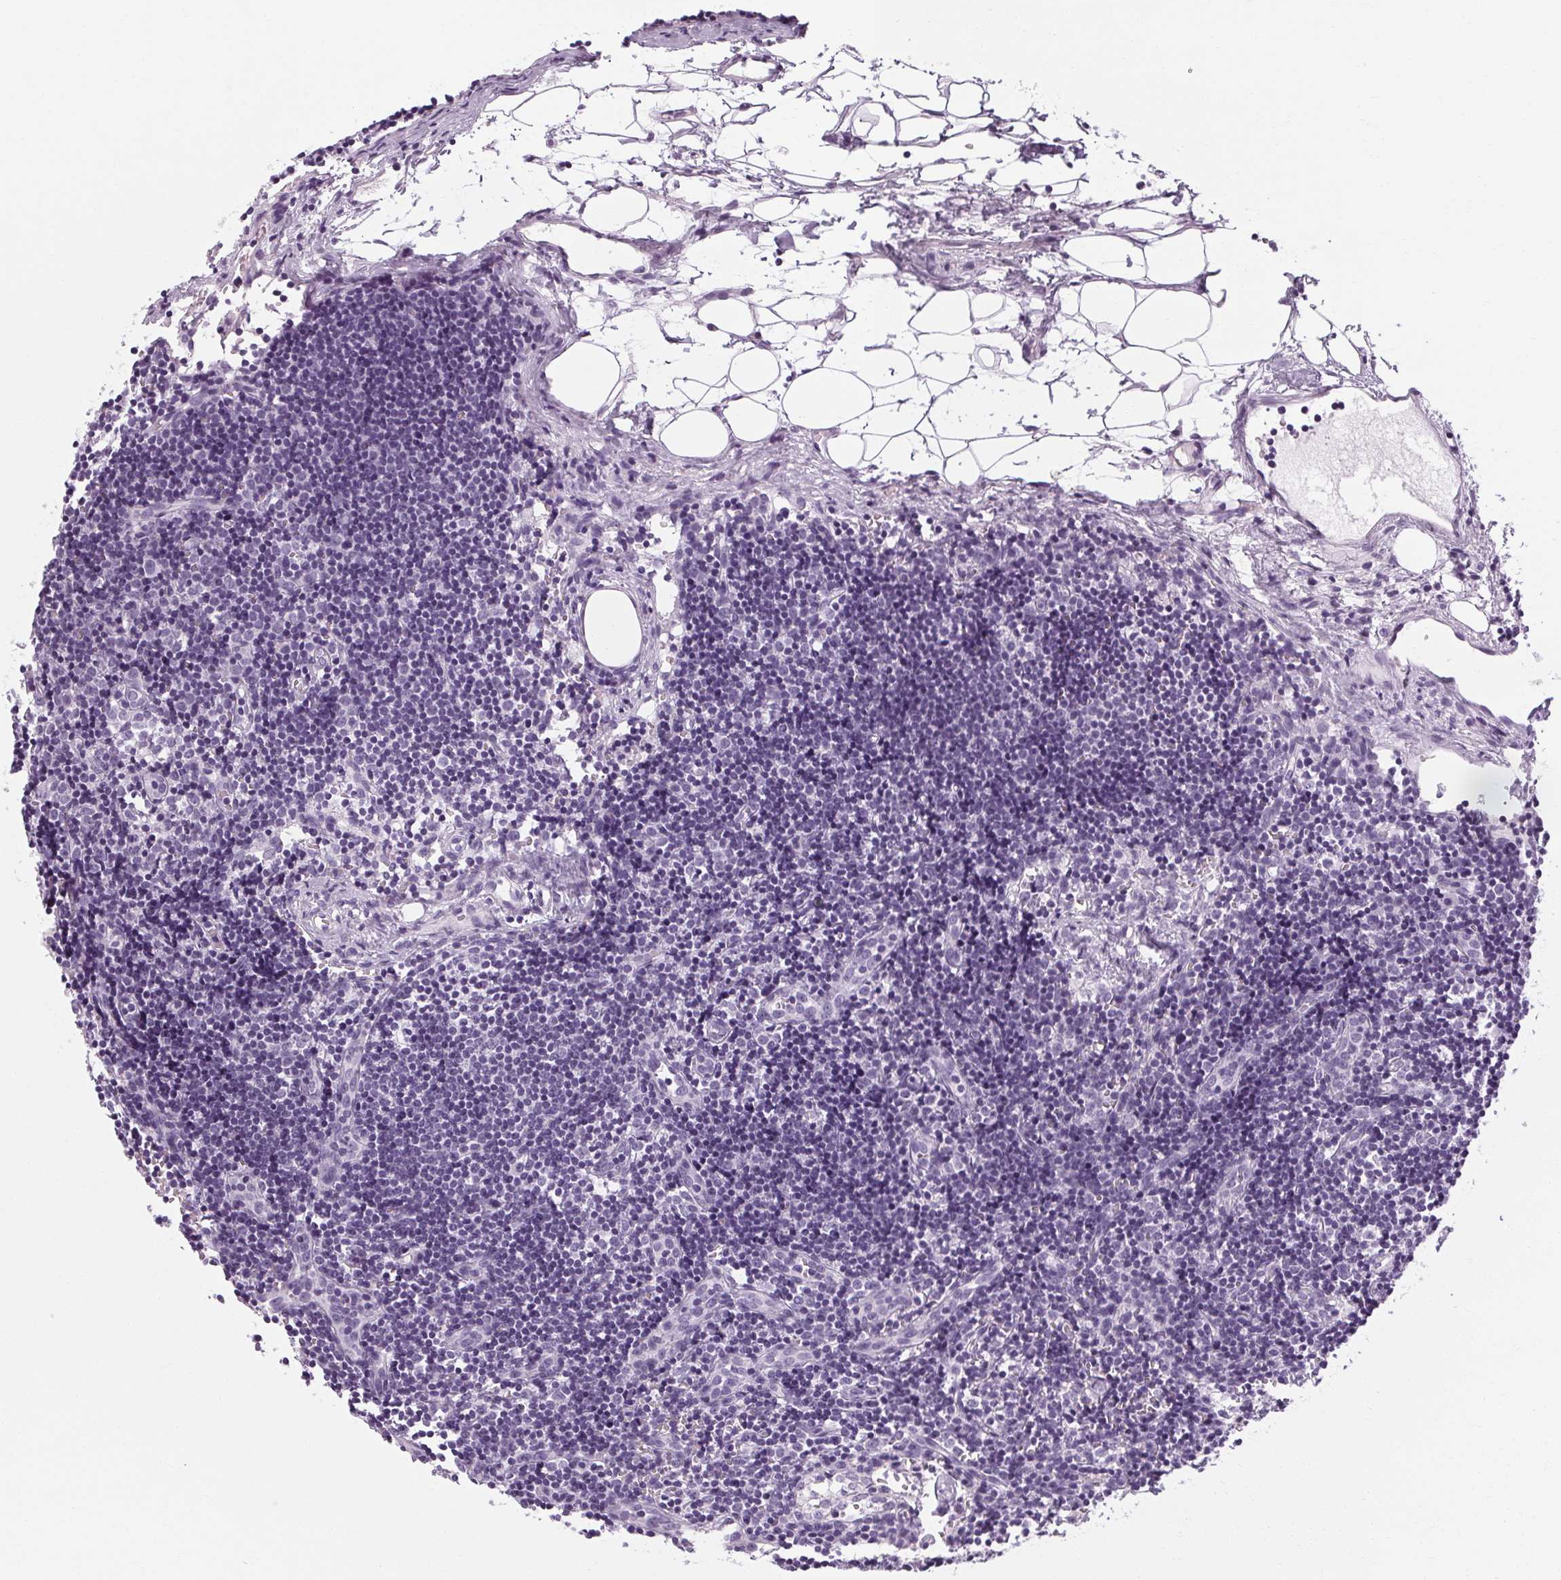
{"staining": {"intensity": "negative", "quantity": "none", "location": "none"}, "tissue": "lymph node", "cell_type": "Germinal center cells", "image_type": "normal", "snomed": [{"axis": "morphology", "description": "Normal tissue, NOS"}, {"axis": "topography", "description": "Lymph node"}], "caption": "This histopathology image is of unremarkable lymph node stained with immunohistochemistry to label a protein in brown with the nuclei are counter-stained blue. There is no positivity in germinal center cells. (IHC, brightfield microscopy, high magnification).", "gene": "POMC", "patient": {"sex": "female", "age": 41}}